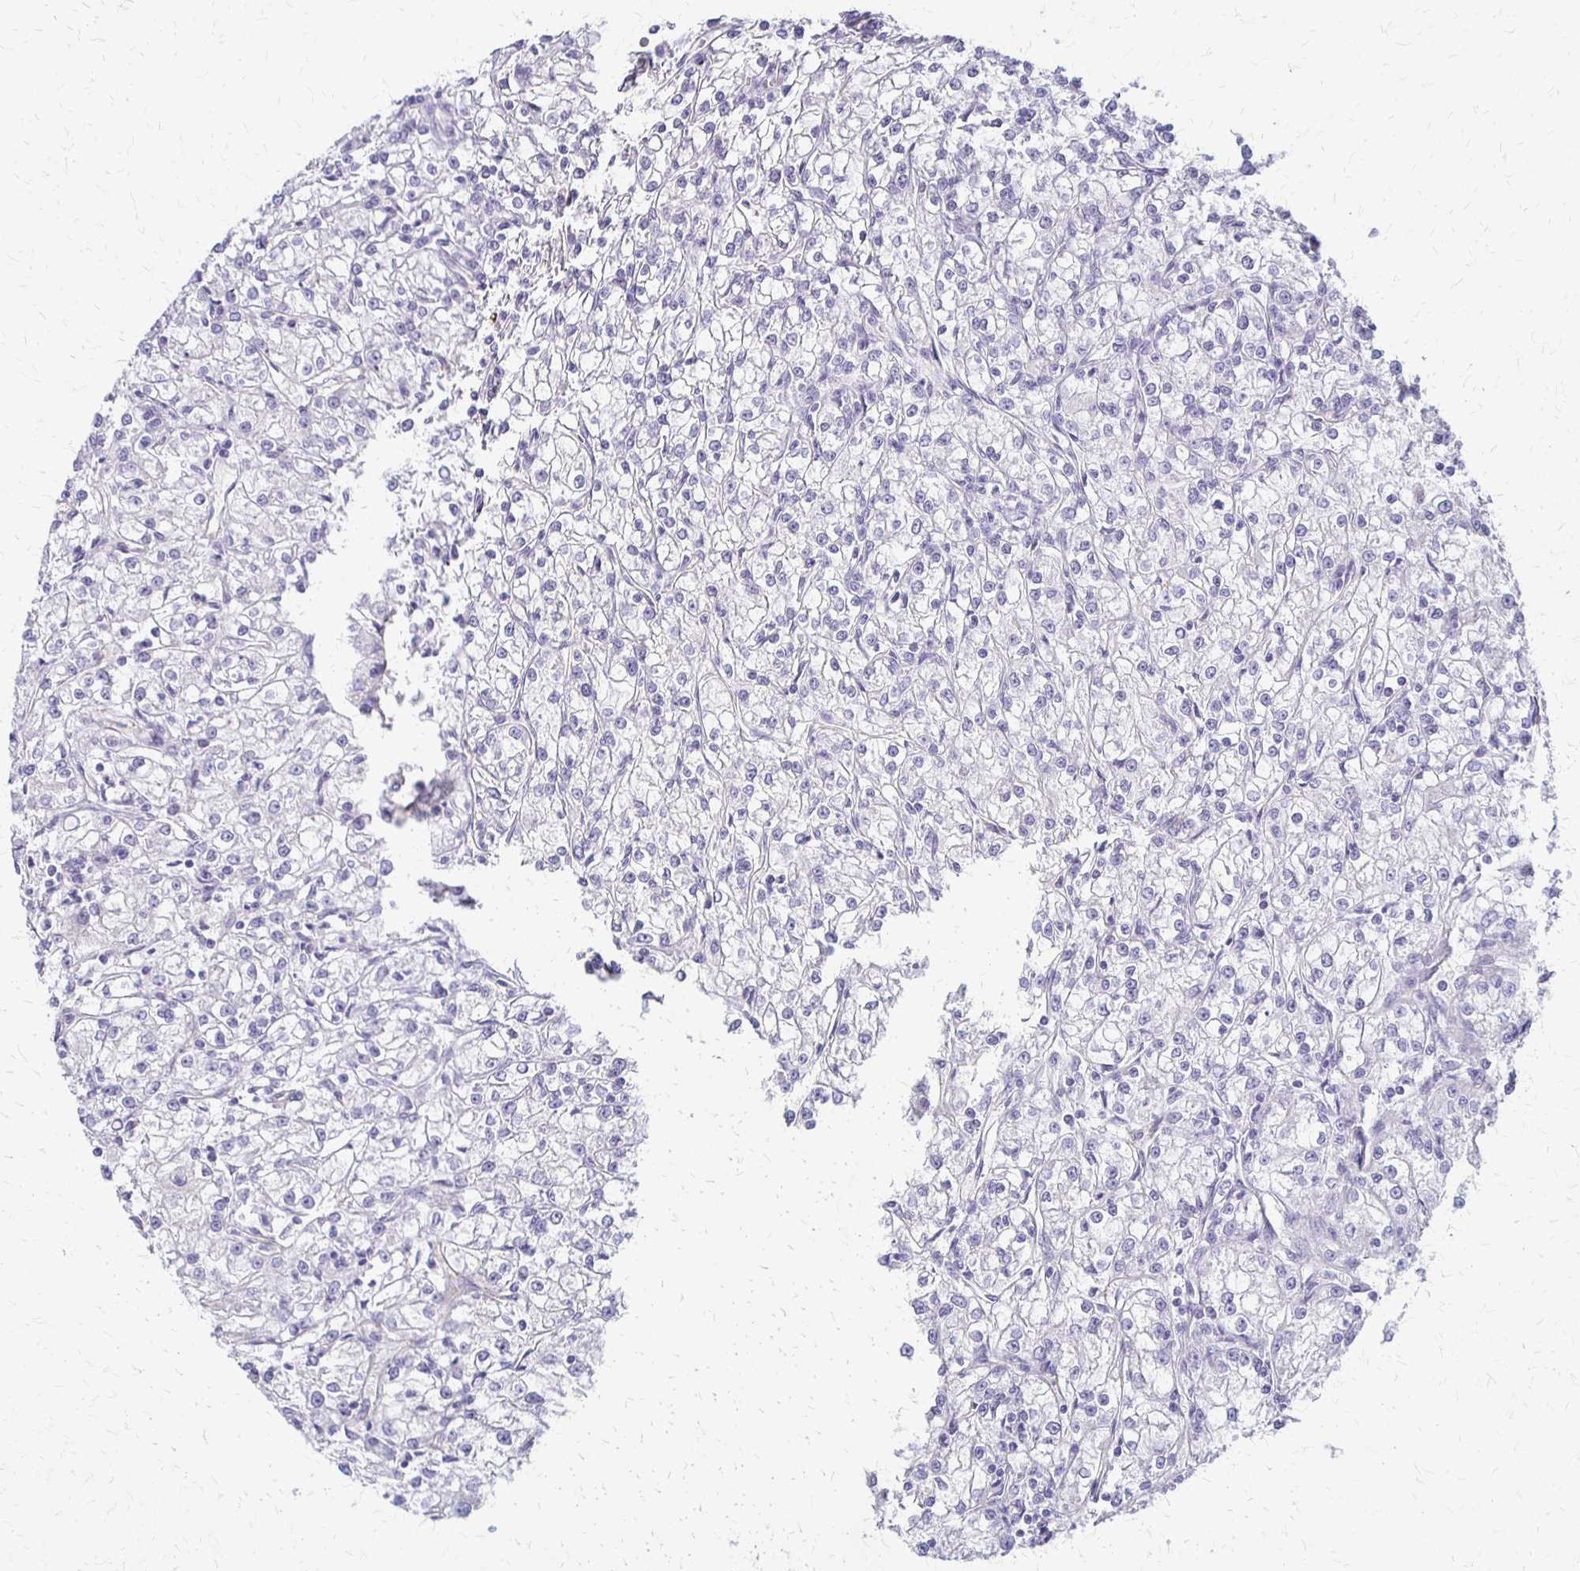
{"staining": {"intensity": "negative", "quantity": "none", "location": "none"}, "tissue": "renal cancer", "cell_type": "Tumor cells", "image_type": "cancer", "snomed": [{"axis": "morphology", "description": "Adenocarcinoma, NOS"}, {"axis": "topography", "description": "Kidney"}], "caption": "Tumor cells show no significant positivity in renal cancer (adenocarcinoma).", "gene": "RHOC", "patient": {"sex": "female", "age": 59}}